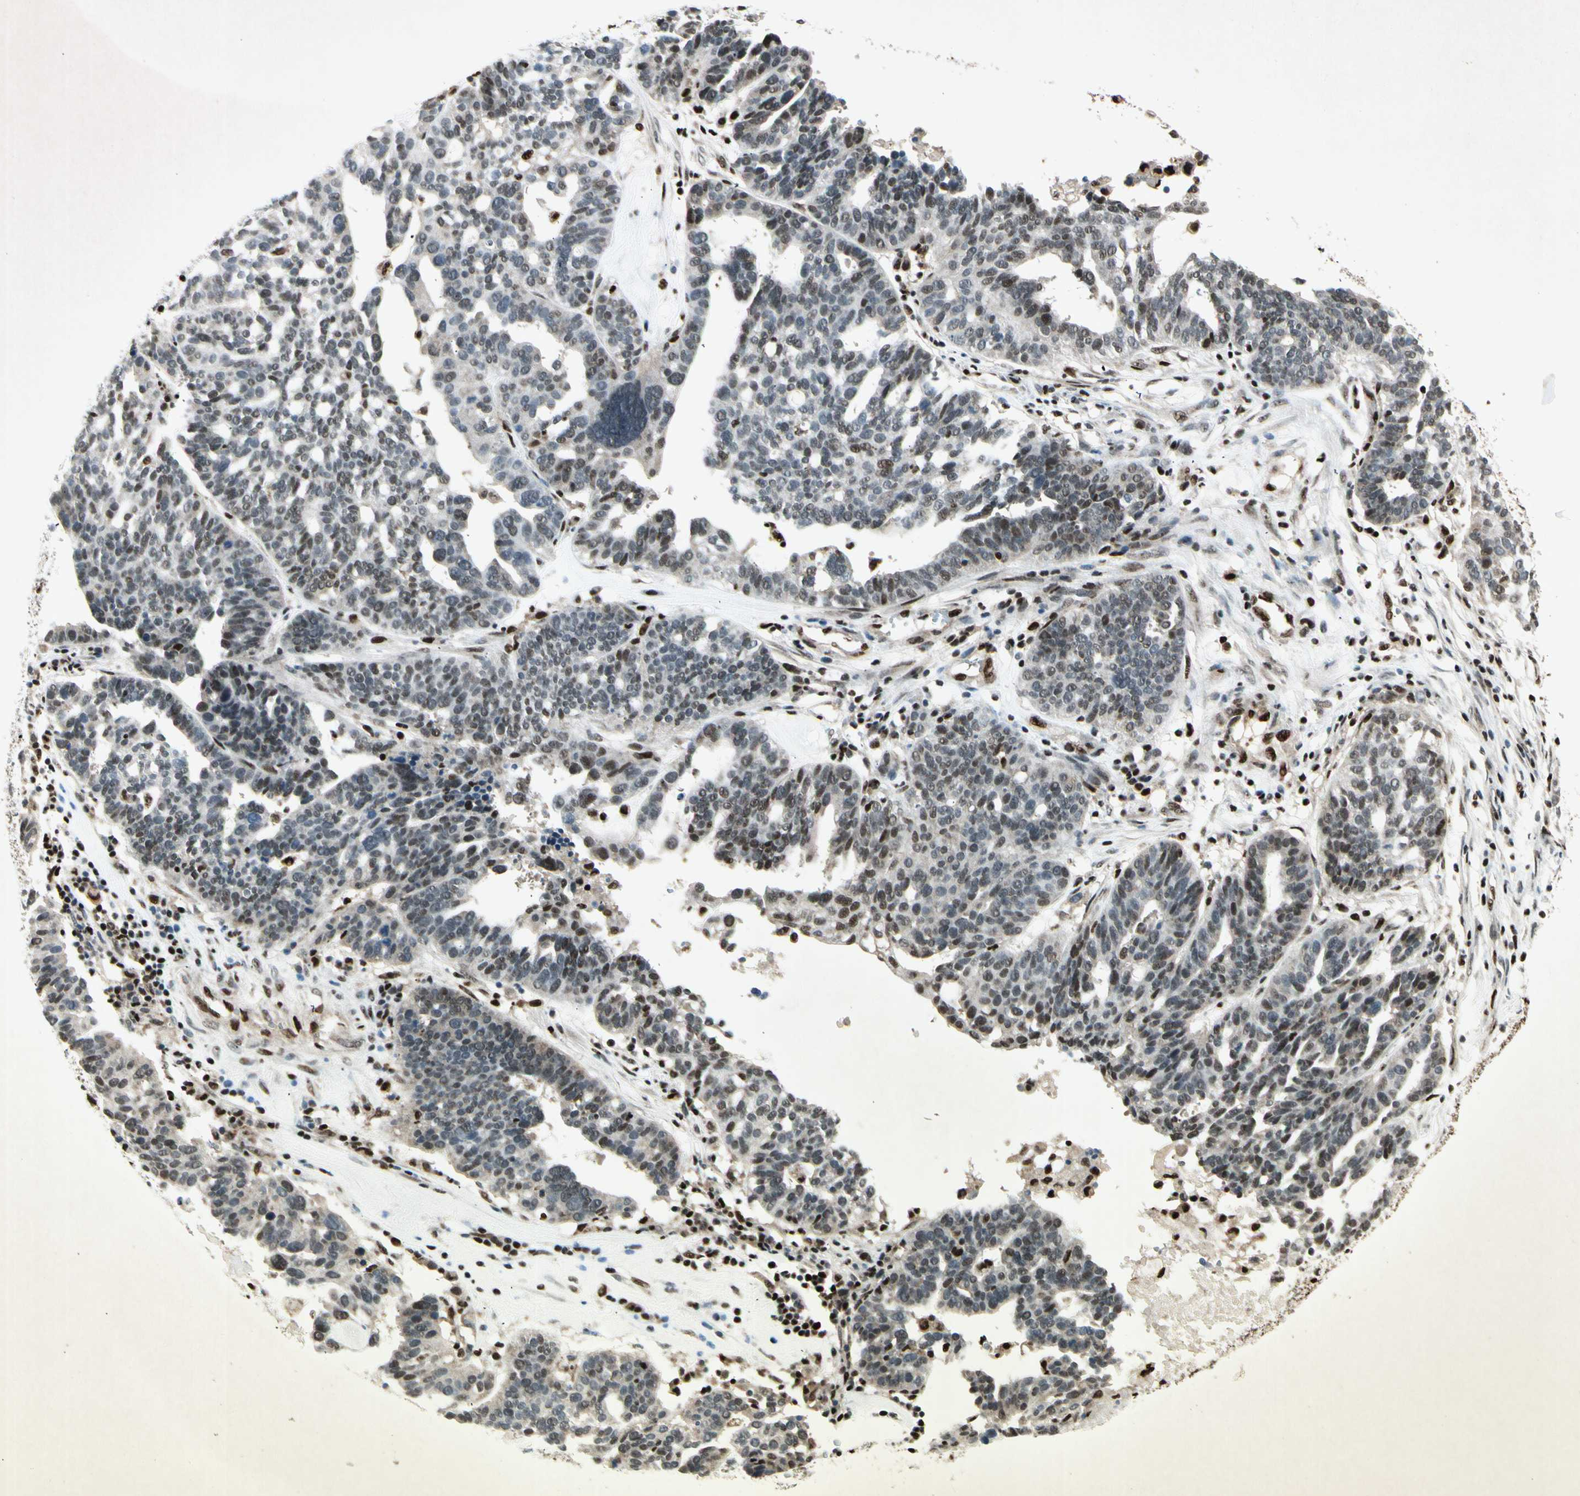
{"staining": {"intensity": "moderate", "quantity": ">75%", "location": "nuclear"}, "tissue": "ovarian cancer", "cell_type": "Tumor cells", "image_type": "cancer", "snomed": [{"axis": "morphology", "description": "Cystadenocarcinoma, serous, NOS"}, {"axis": "topography", "description": "Ovary"}], "caption": "Moderate nuclear protein positivity is appreciated in about >75% of tumor cells in ovarian cancer. The staining was performed using DAB, with brown indicating positive protein expression. Nuclei are stained blue with hematoxylin.", "gene": "RNF43", "patient": {"sex": "female", "age": 59}}